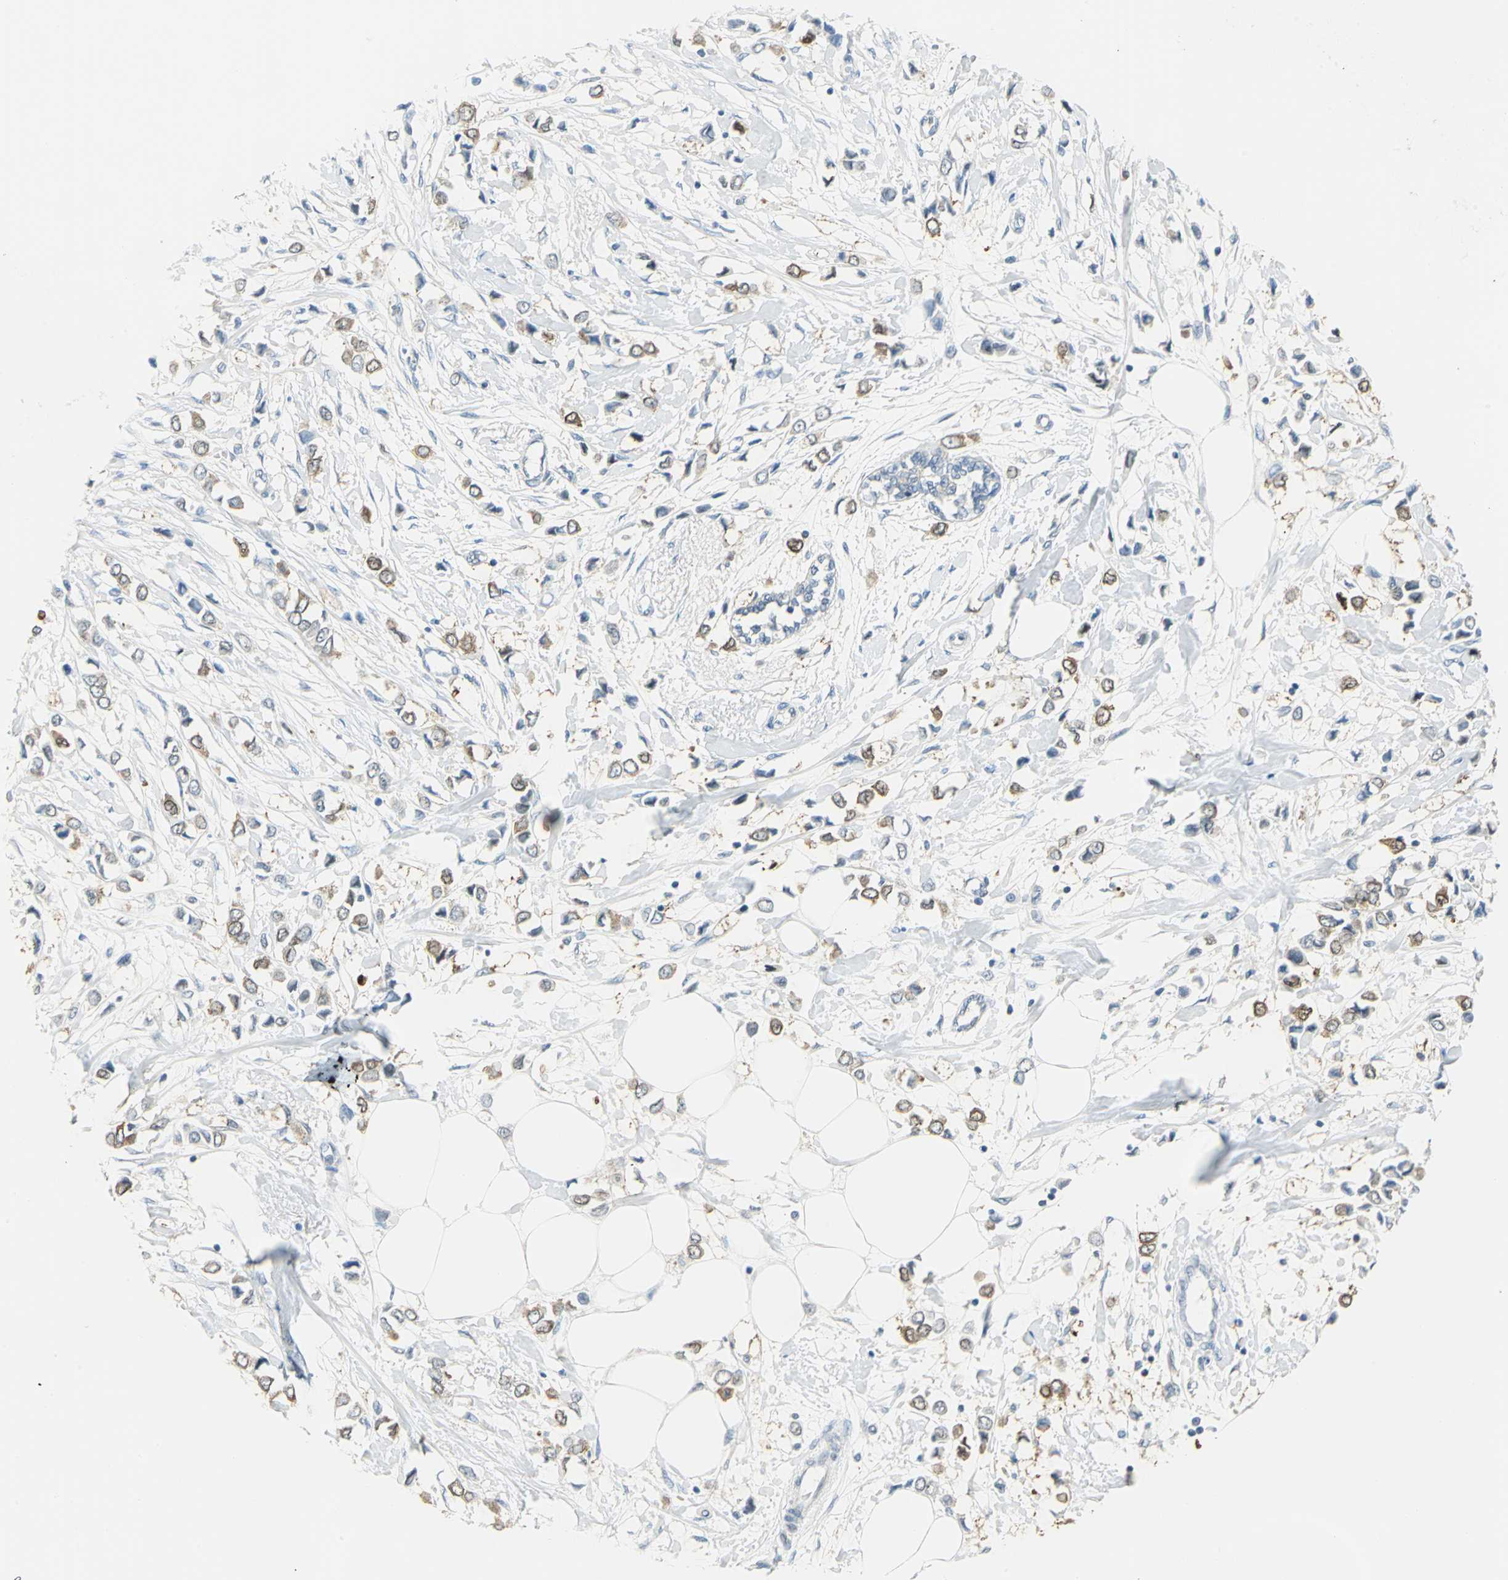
{"staining": {"intensity": "moderate", "quantity": ">75%", "location": "cytoplasmic/membranous"}, "tissue": "breast cancer", "cell_type": "Tumor cells", "image_type": "cancer", "snomed": [{"axis": "morphology", "description": "Lobular carcinoma"}, {"axis": "topography", "description": "Breast"}], "caption": "The micrograph shows immunohistochemical staining of breast cancer (lobular carcinoma). There is moderate cytoplasmic/membranous expression is seen in approximately >75% of tumor cells.", "gene": "ALDOA", "patient": {"sex": "female", "age": 51}}